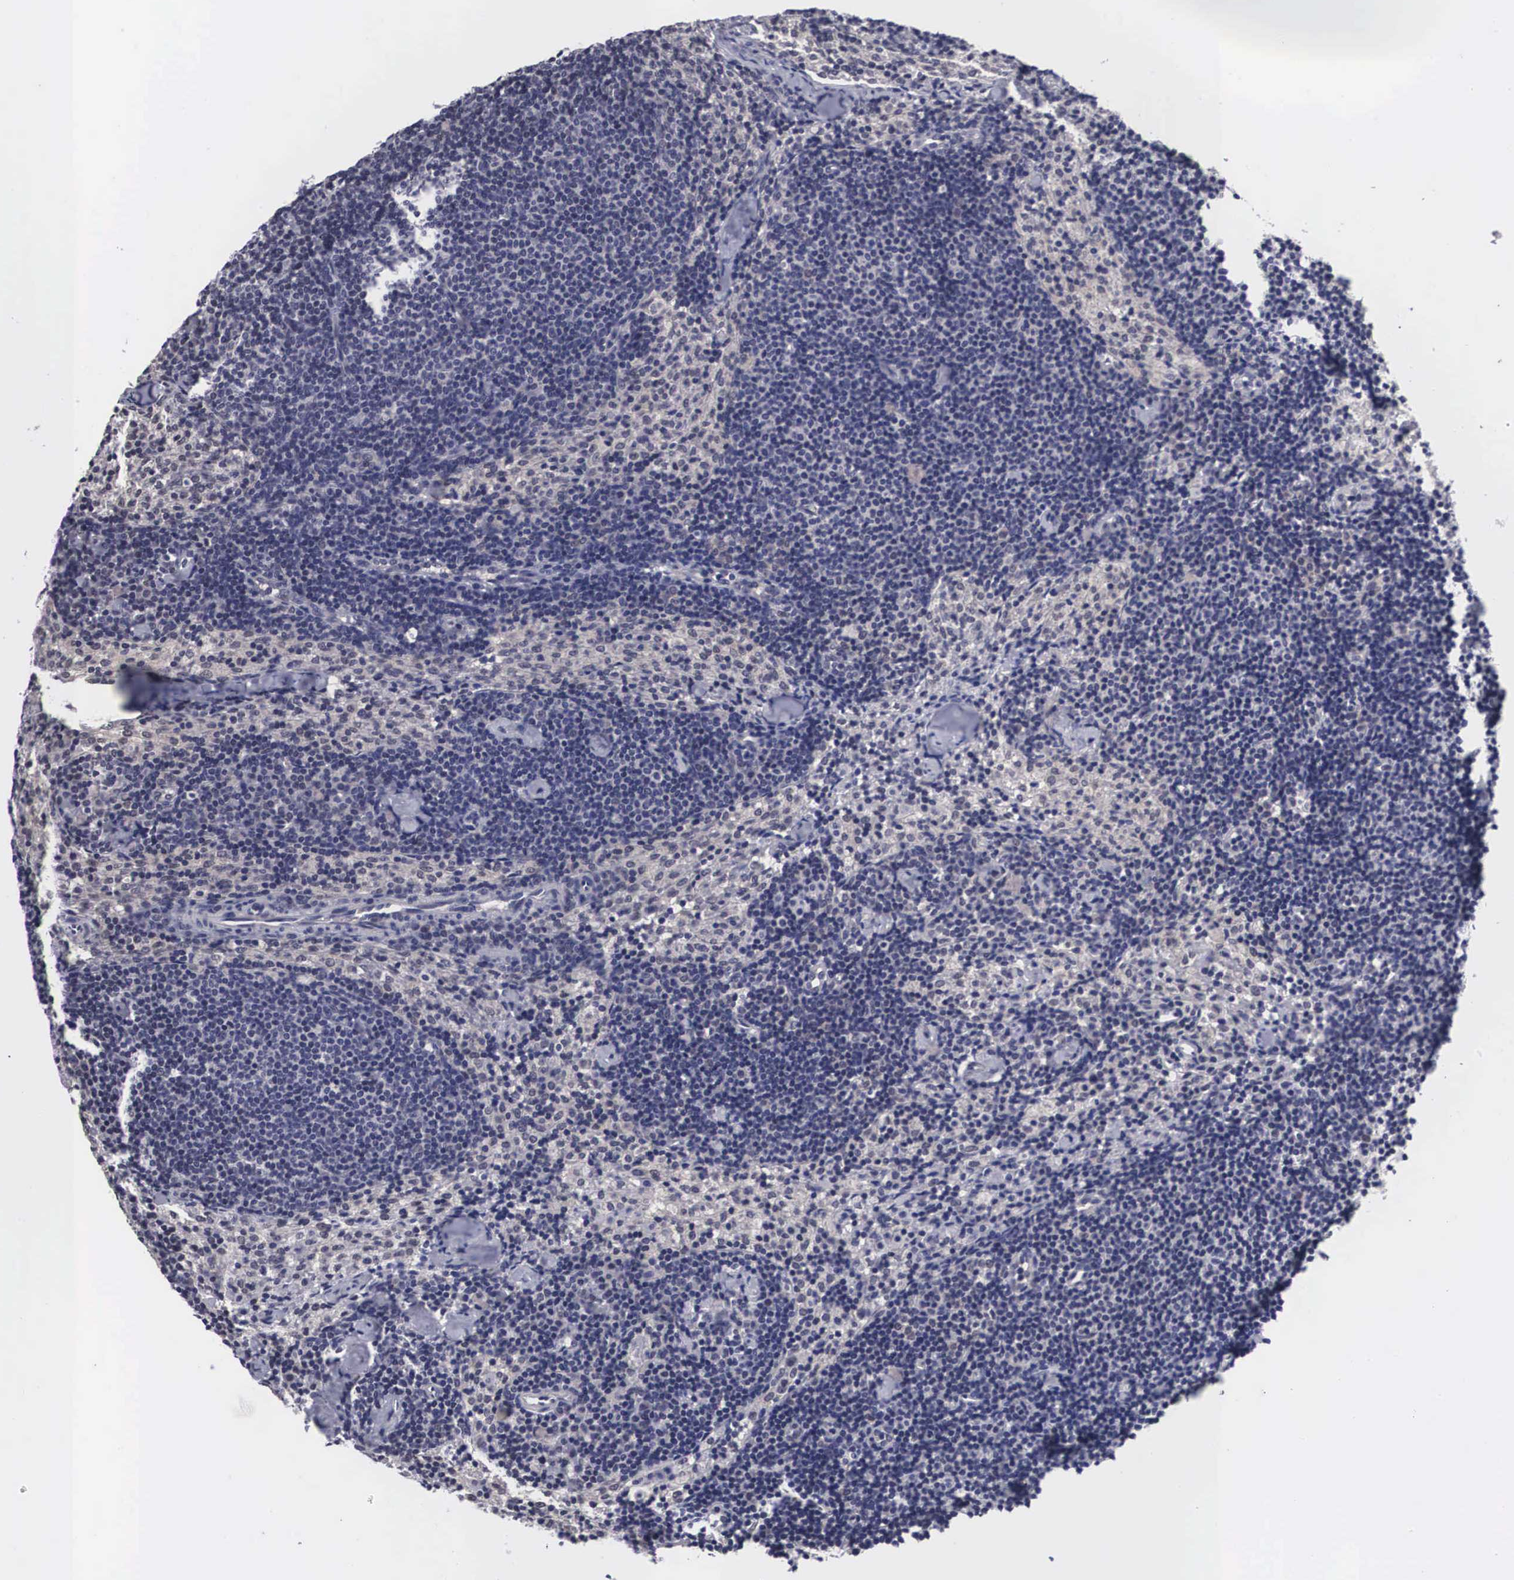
{"staining": {"intensity": "negative", "quantity": "none", "location": "none"}, "tissue": "lymph node", "cell_type": "Germinal center cells", "image_type": "normal", "snomed": [{"axis": "morphology", "description": "Normal tissue, NOS"}, {"axis": "topography", "description": "Lymph node"}], "caption": "IHC photomicrograph of benign lymph node: human lymph node stained with DAB demonstrates no significant protein staining in germinal center cells.", "gene": "OTX2", "patient": {"sex": "female", "age": 35}}